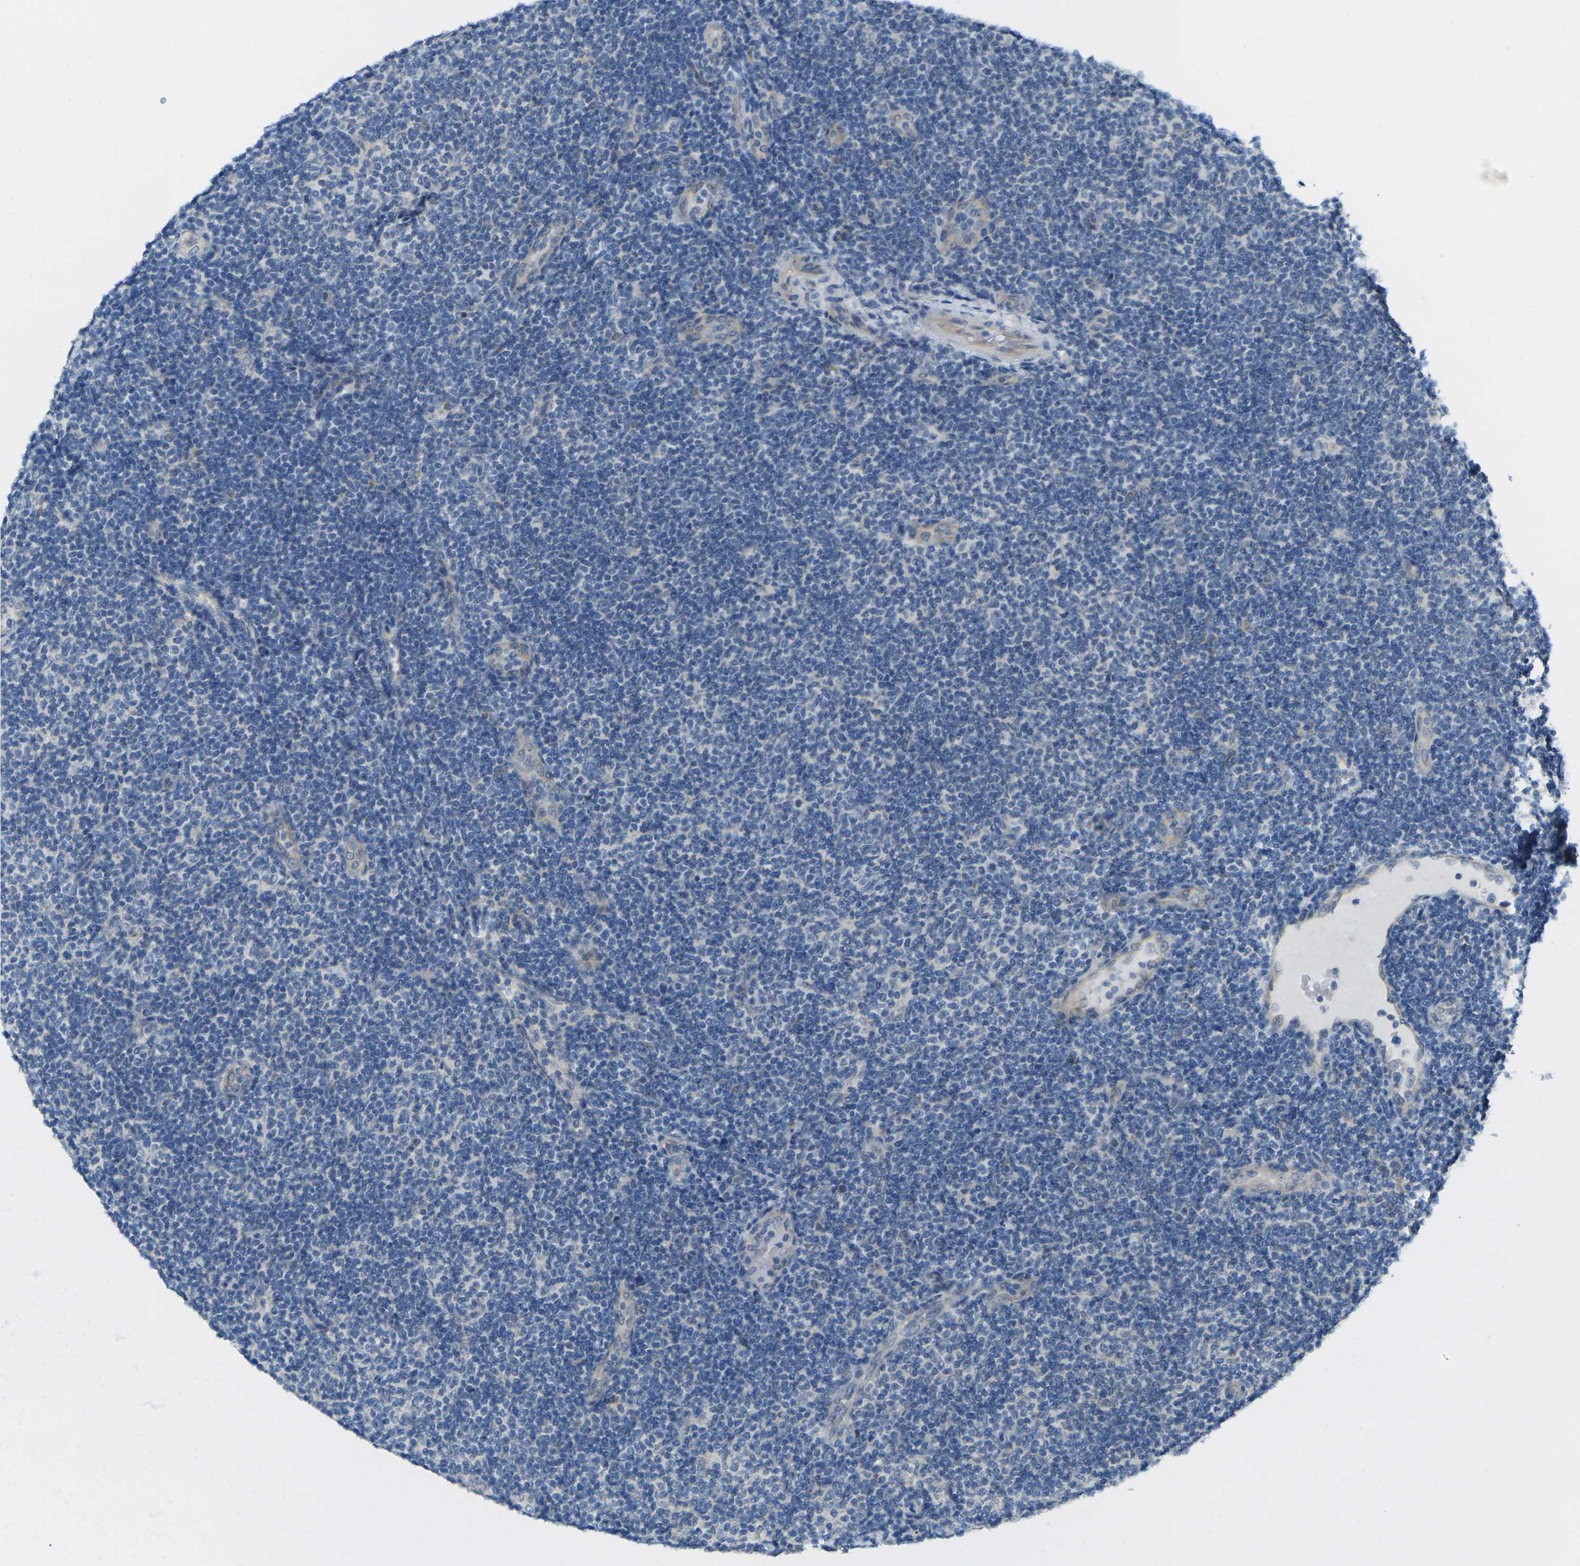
{"staining": {"intensity": "weak", "quantity": "<25%", "location": "cytoplasmic/membranous"}, "tissue": "lymphoma", "cell_type": "Tumor cells", "image_type": "cancer", "snomed": [{"axis": "morphology", "description": "Malignant lymphoma, non-Hodgkin's type, Low grade"}, {"axis": "topography", "description": "Lymph node"}], "caption": "An immunohistochemistry (IHC) photomicrograph of lymphoma is shown. There is no staining in tumor cells of lymphoma.", "gene": "RHBDD1", "patient": {"sex": "male", "age": 83}}